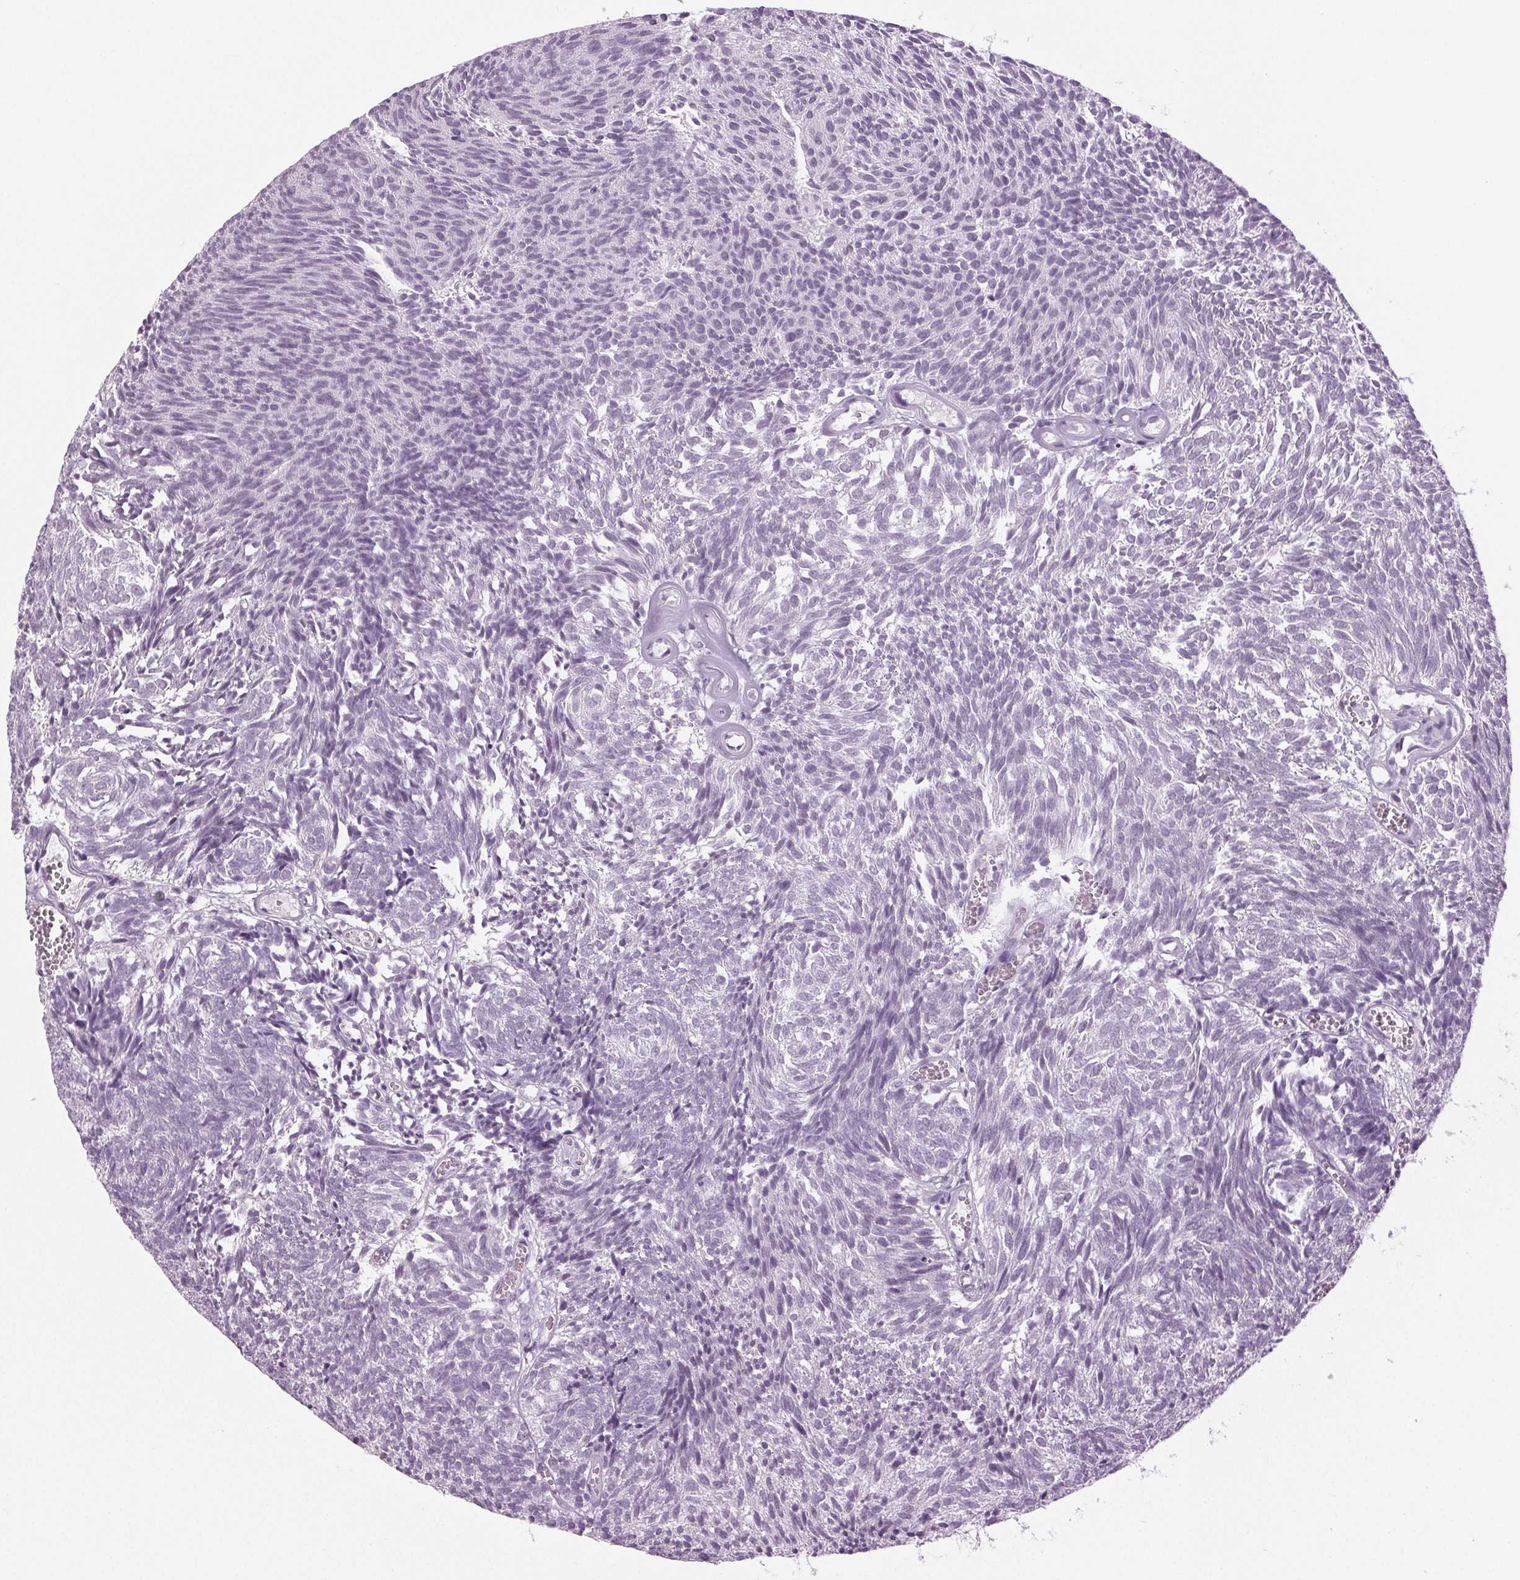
{"staining": {"intensity": "negative", "quantity": "none", "location": "none"}, "tissue": "urothelial cancer", "cell_type": "Tumor cells", "image_type": "cancer", "snomed": [{"axis": "morphology", "description": "Urothelial carcinoma, Low grade"}, {"axis": "topography", "description": "Urinary bladder"}], "caption": "Photomicrograph shows no protein staining in tumor cells of urothelial carcinoma (low-grade) tissue.", "gene": "DNAH12", "patient": {"sex": "male", "age": 77}}